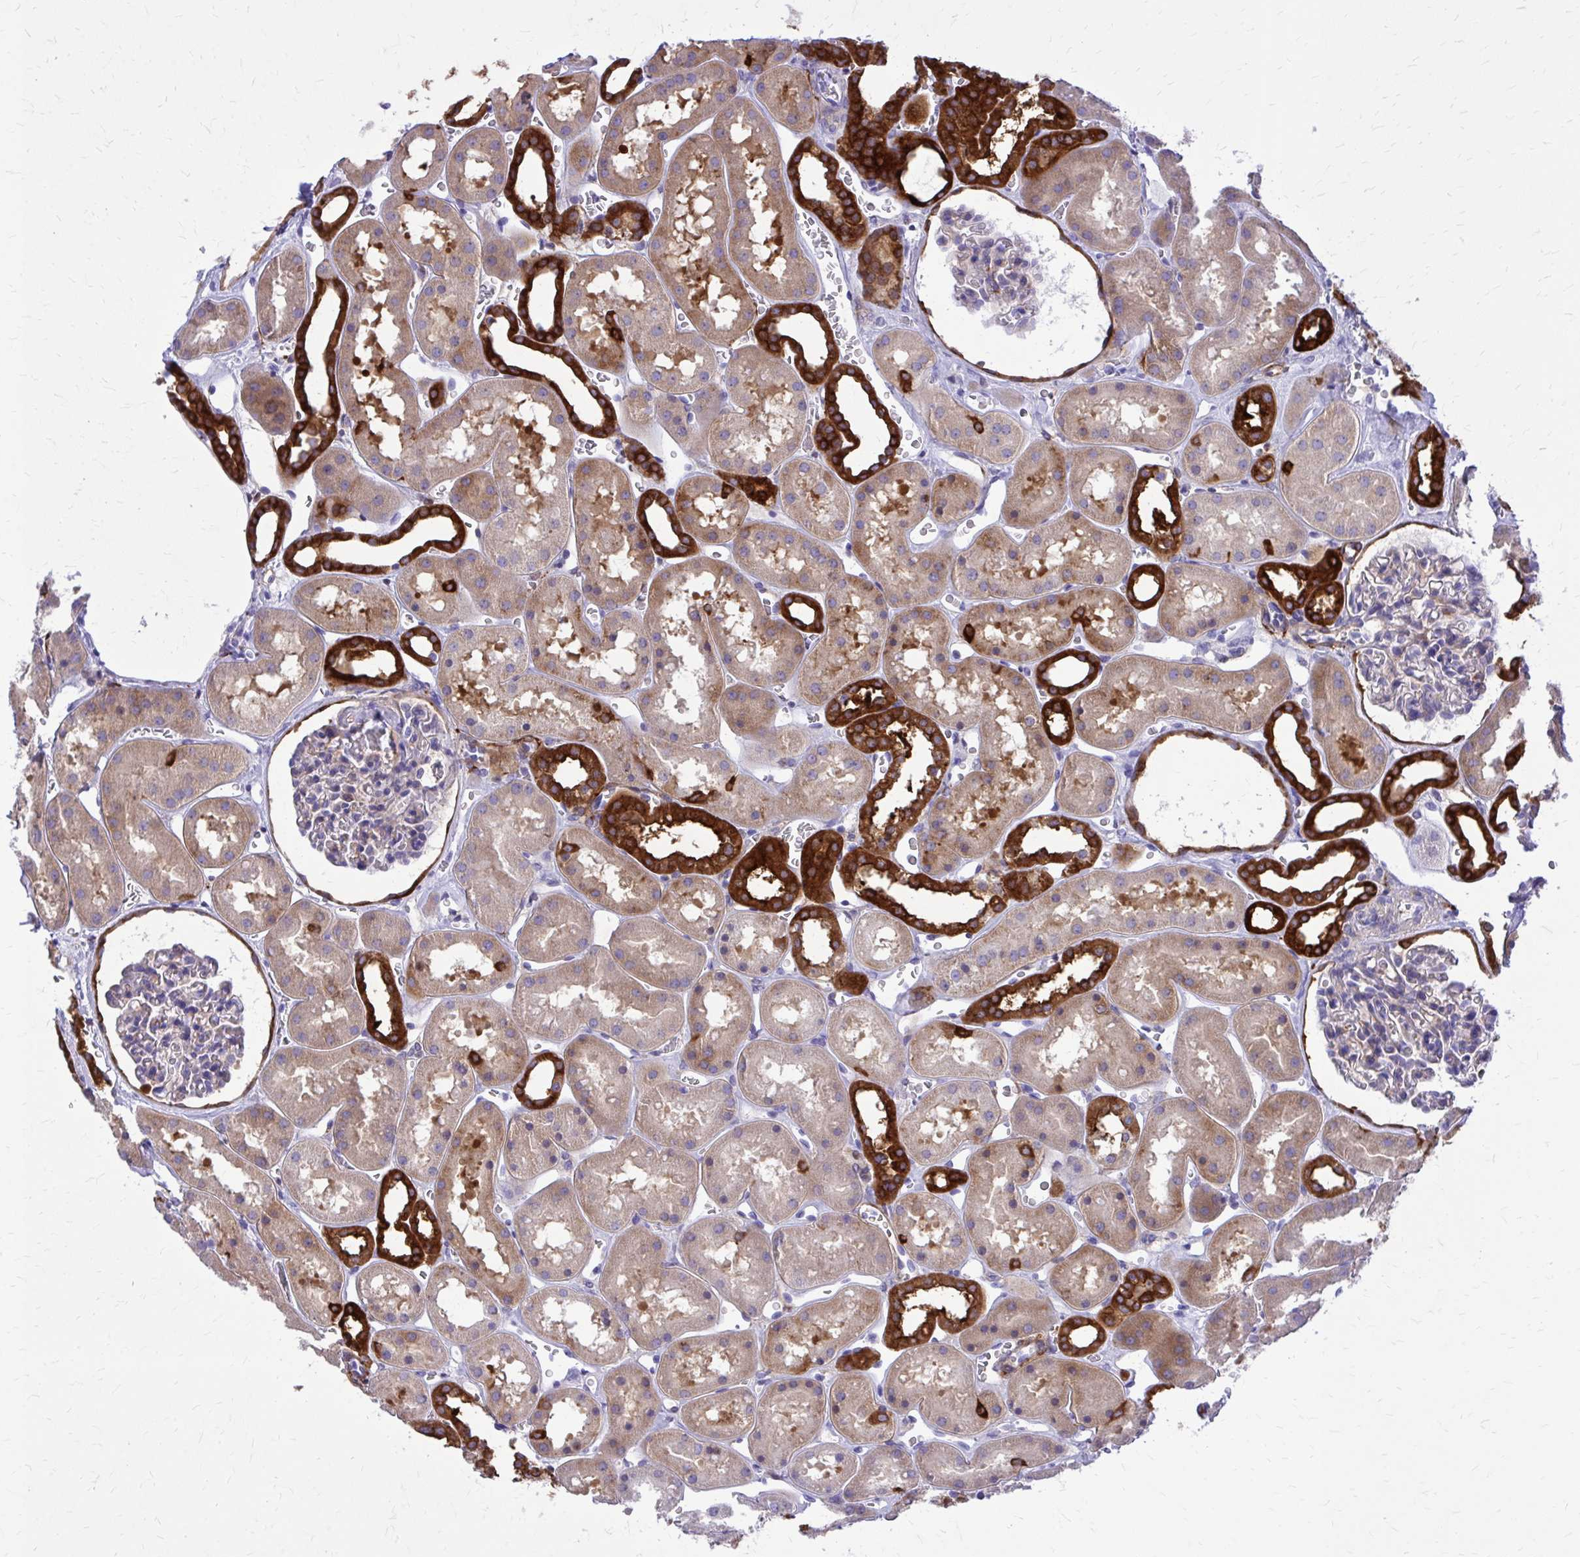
{"staining": {"intensity": "strong", "quantity": "<25%", "location": "cytoplasmic/membranous"}, "tissue": "kidney", "cell_type": "Cells in glomeruli", "image_type": "normal", "snomed": [{"axis": "morphology", "description": "Normal tissue, NOS"}, {"axis": "topography", "description": "Kidney"}], "caption": "IHC micrograph of normal human kidney stained for a protein (brown), which reveals medium levels of strong cytoplasmic/membranous expression in about <25% of cells in glomeruli.", "gene": "EPB41L1", "patient": {"sex": "female", "age": 41}}